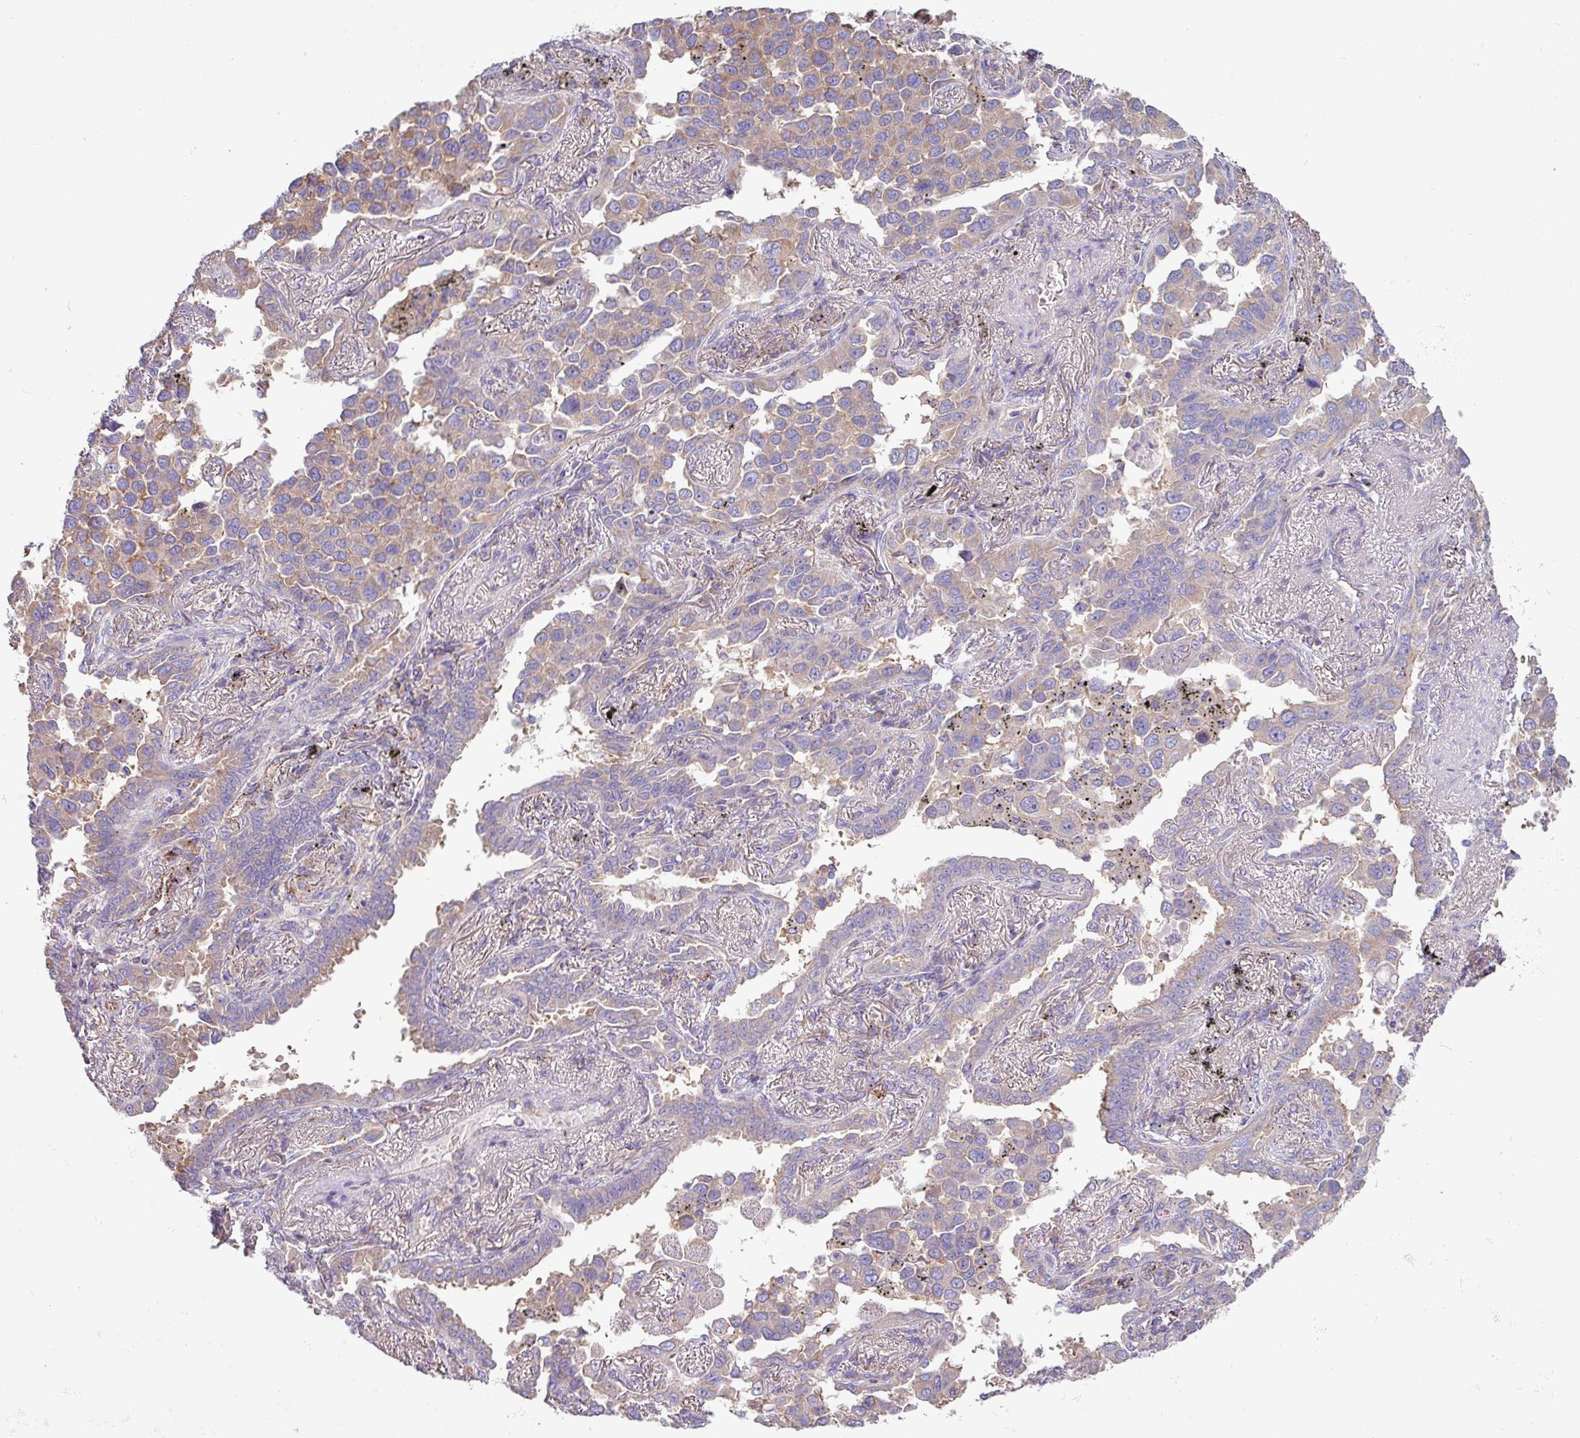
{"staining": {"intensity": "weak", "quantity": "25%-75%", "location": "cytoplasmic/membranous"}, "tissue": "lung cancer", "cell_type": "Tumor cells", "image_type": "cancer", "snomed": [{"axis": "morphology", "description": "Adenocarcinoma, NOS"}, {"axis": "topography", "description": "Lung"}], "caption": "Protein analysis of adenocarcinoma (lung) tissue demonstrates weak cytoplasmic/membranous staining in approximately 25%-75% of tumor cells.", "gene": "PPM1J", "patient": {"sex": "male", "age": 67}}